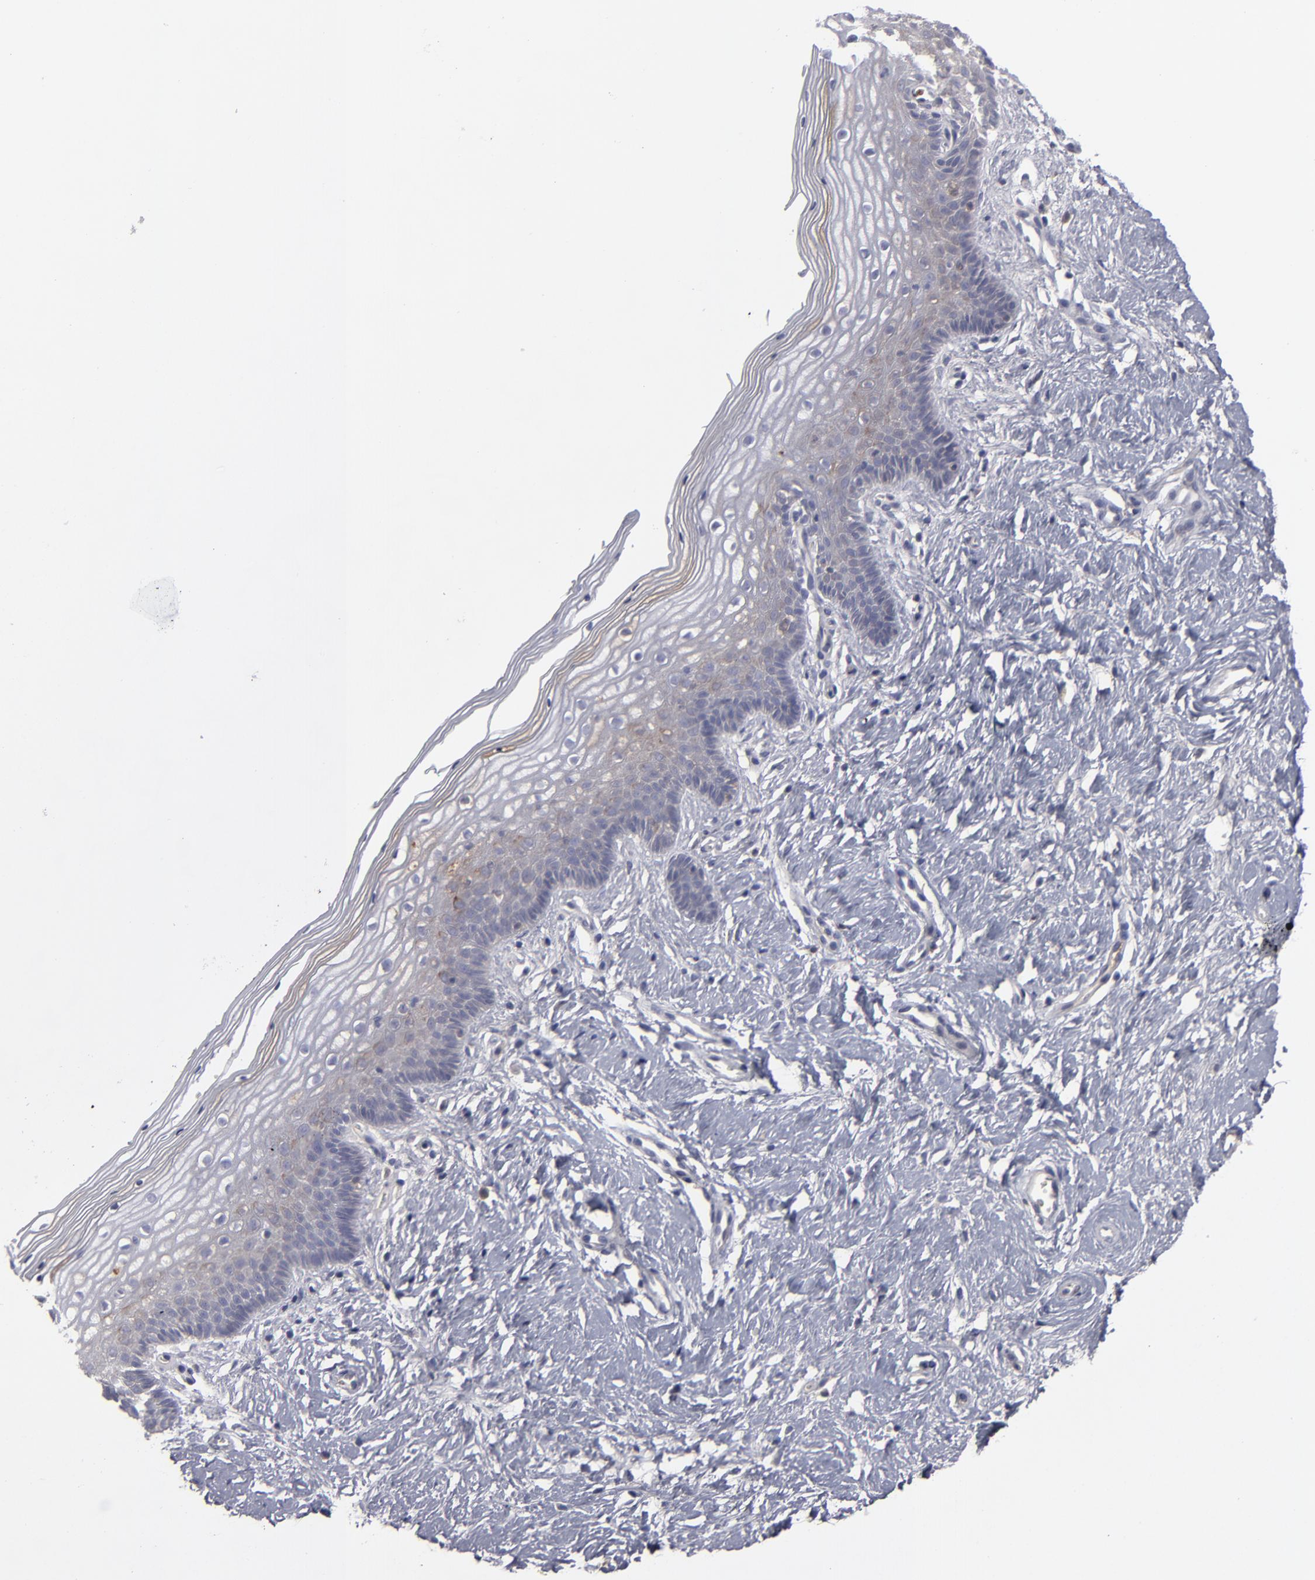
{"staining": {"intensity": "moderate", "quantity": "25%-75%", "location": "cytoplasmic/membranous"}, "tissue": "vagina", "cell_type": "Squamous epithelial cells", "image_type": "normal", "snomed": [{"axis": "morphology", "description": "Normal tissue, NOS"}, {"axis": "topography", "description": "Vagina"}], "caption": "Human vagina stained with a brown dye reveals moderate cytoplasmic/membranous positive staining in approximately 25%-75% of squamous epithelial cells.", "gene": "LRG1", "patient": {"sex": "female", "age": 46}}